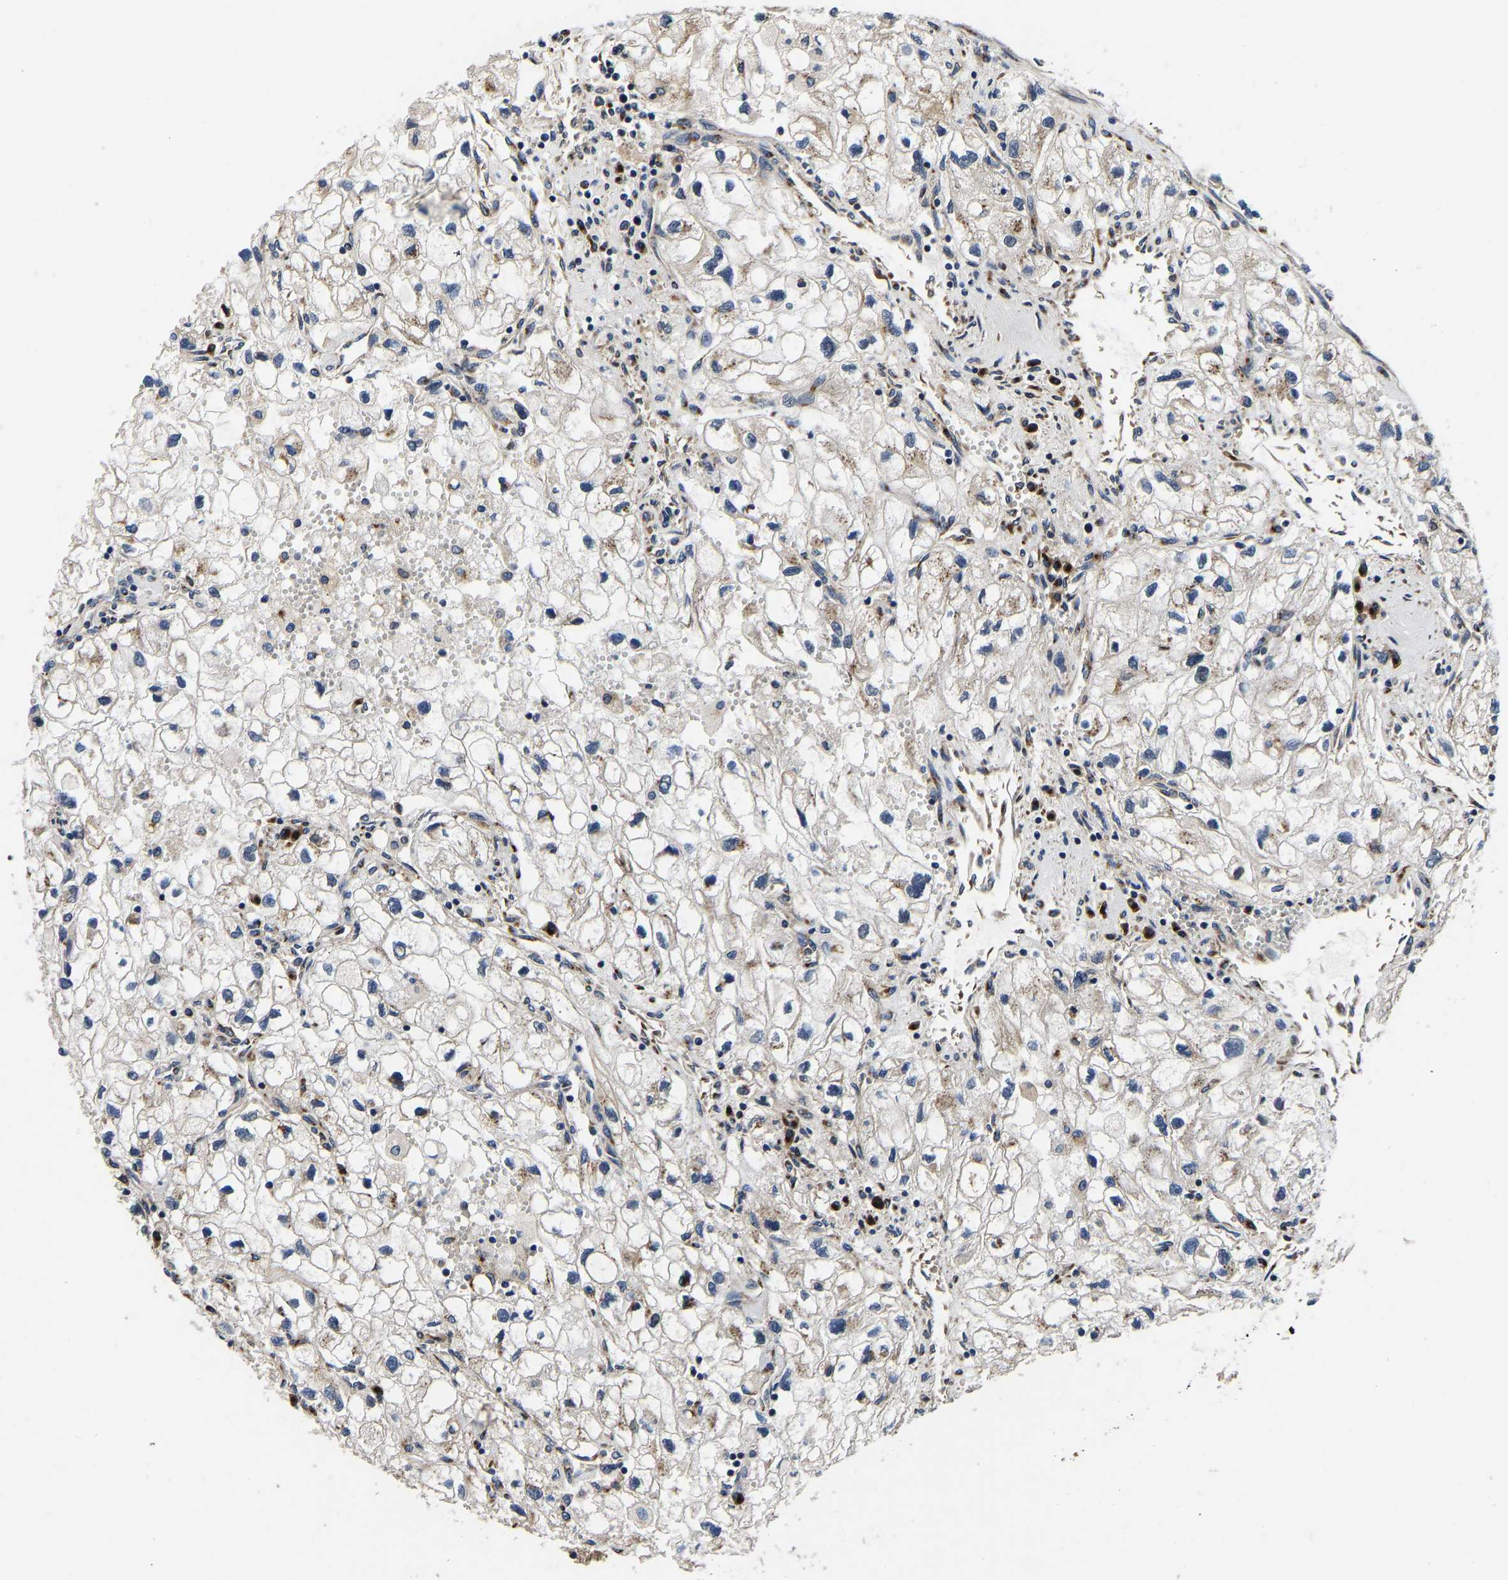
{"staining": {"intensity": "weak", "quantity": ">75%", "location": "cytoplasmic/membranous"}, "tissue": "renal cancer", "cell_type": "Tumor cells", "image_type": "cancer", "snomed": [{"axis": "morphology", "description": "Adenocarcinoma, NOS"}, {"axis": "topography", "description": "Kidney"}], "caption": "There is low levels of weak cytoplasmic/membranous positivity in tumor cells of adenocarcinoma (renal), as demonstrated by immunohistochemical staining (brown color).", "gene": "RABAC1", "patient": {"sex": "female", "age": 70}}